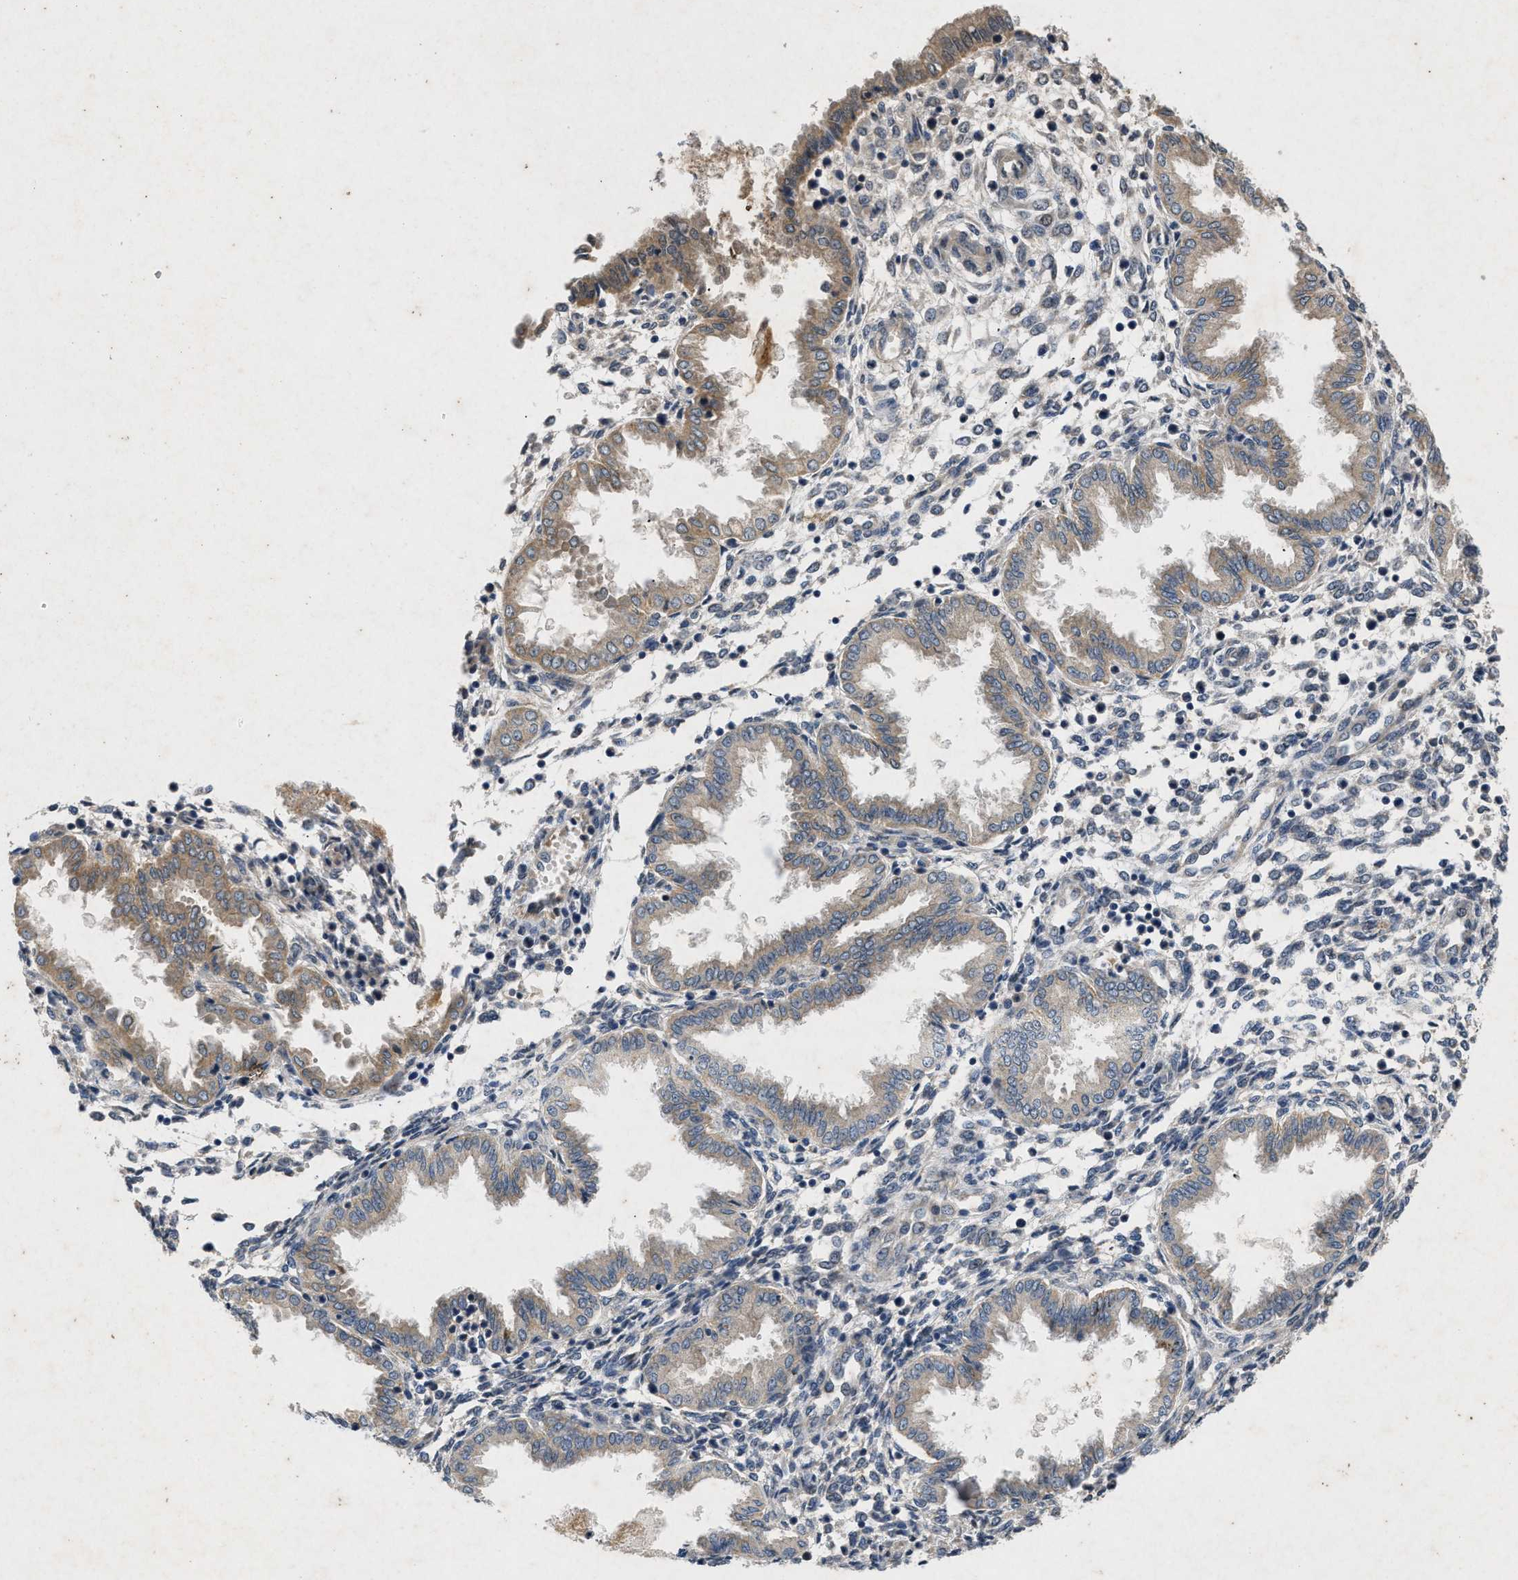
{"staining": {"intensity": "moderate", "quantity": "25%-75%", "location": "cytoplasmic/membranous"}, "tissue": "endometrium", "cell_type": "Cells in endometrial stroma", "image_type": "normal", "snomed": [{"axis": "morphology", "description": "Normal tissue, NOS"}, {"axis": "topography", "description": "Endometrium"}], "caption": "This image displays immunohistochemistry (IHC) staining of normal endometrium, with medium moderate cytoplasmic/membranous expression in approximately 25%-75% of cells in endometrial stroma.", "gene": "PRKG2", "patient": {"sex": "female", "age": 33}}